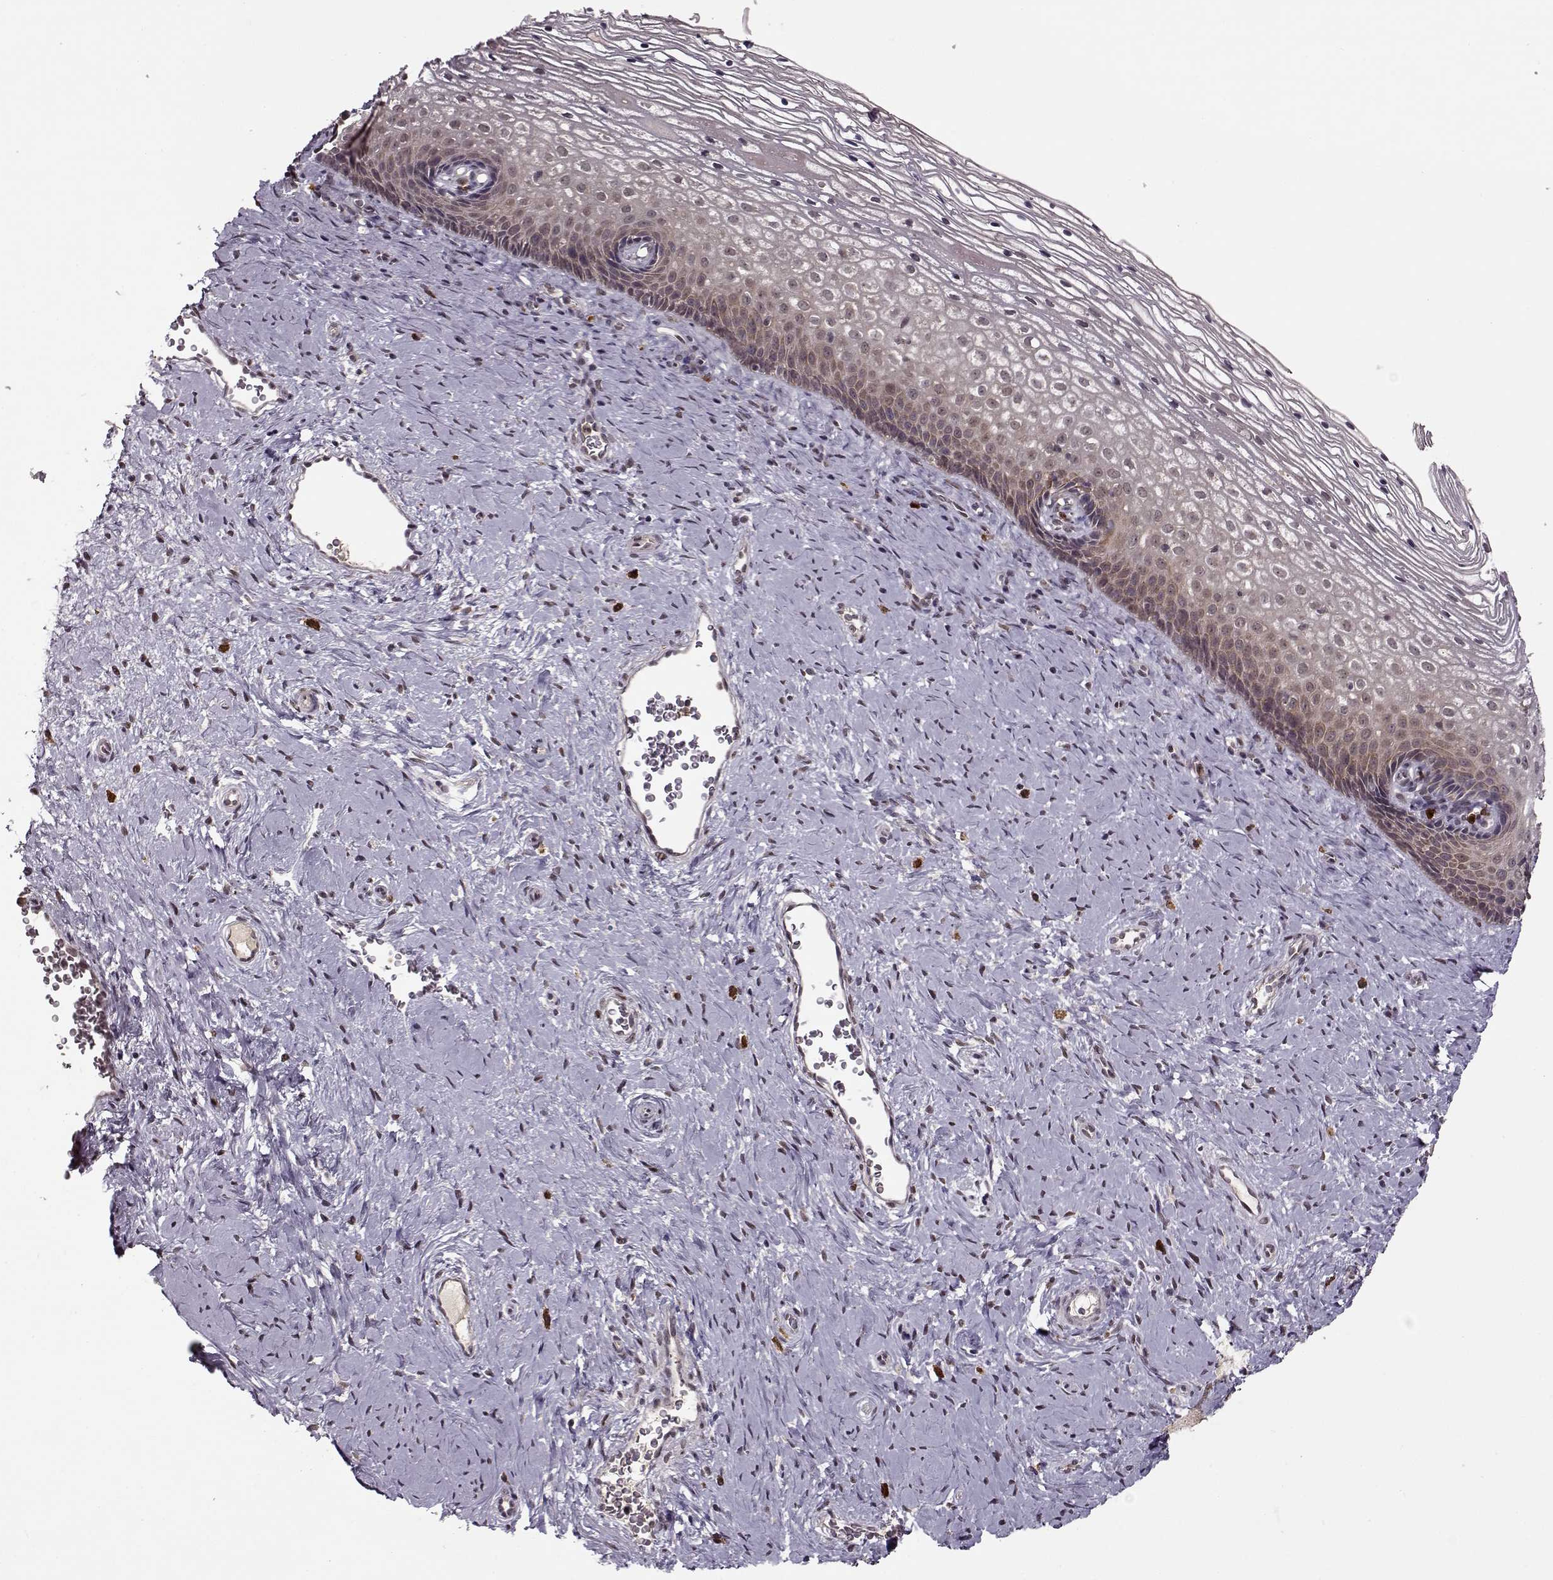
{"staining": {"intensity": "moderate", "quantity": ">75%", "location": "cytoplasmic/membranous"}, "tissue": "cervix", "cell_type": "Glandular cells", "image_type": "normal", "snomed": [{"axis": "morphology", "description": "Normal tissue, NOS"}, {"axis": "topography", "description": "Cervix"}], "caption": "Immunohistochemical staining of benign human cervix exhibits medium levels of moderate cytoplasmic/membranous staining in about >75% of glandular cells.", "gene": "DENND4B", "patient": {"sex": "female", "age": 34}}